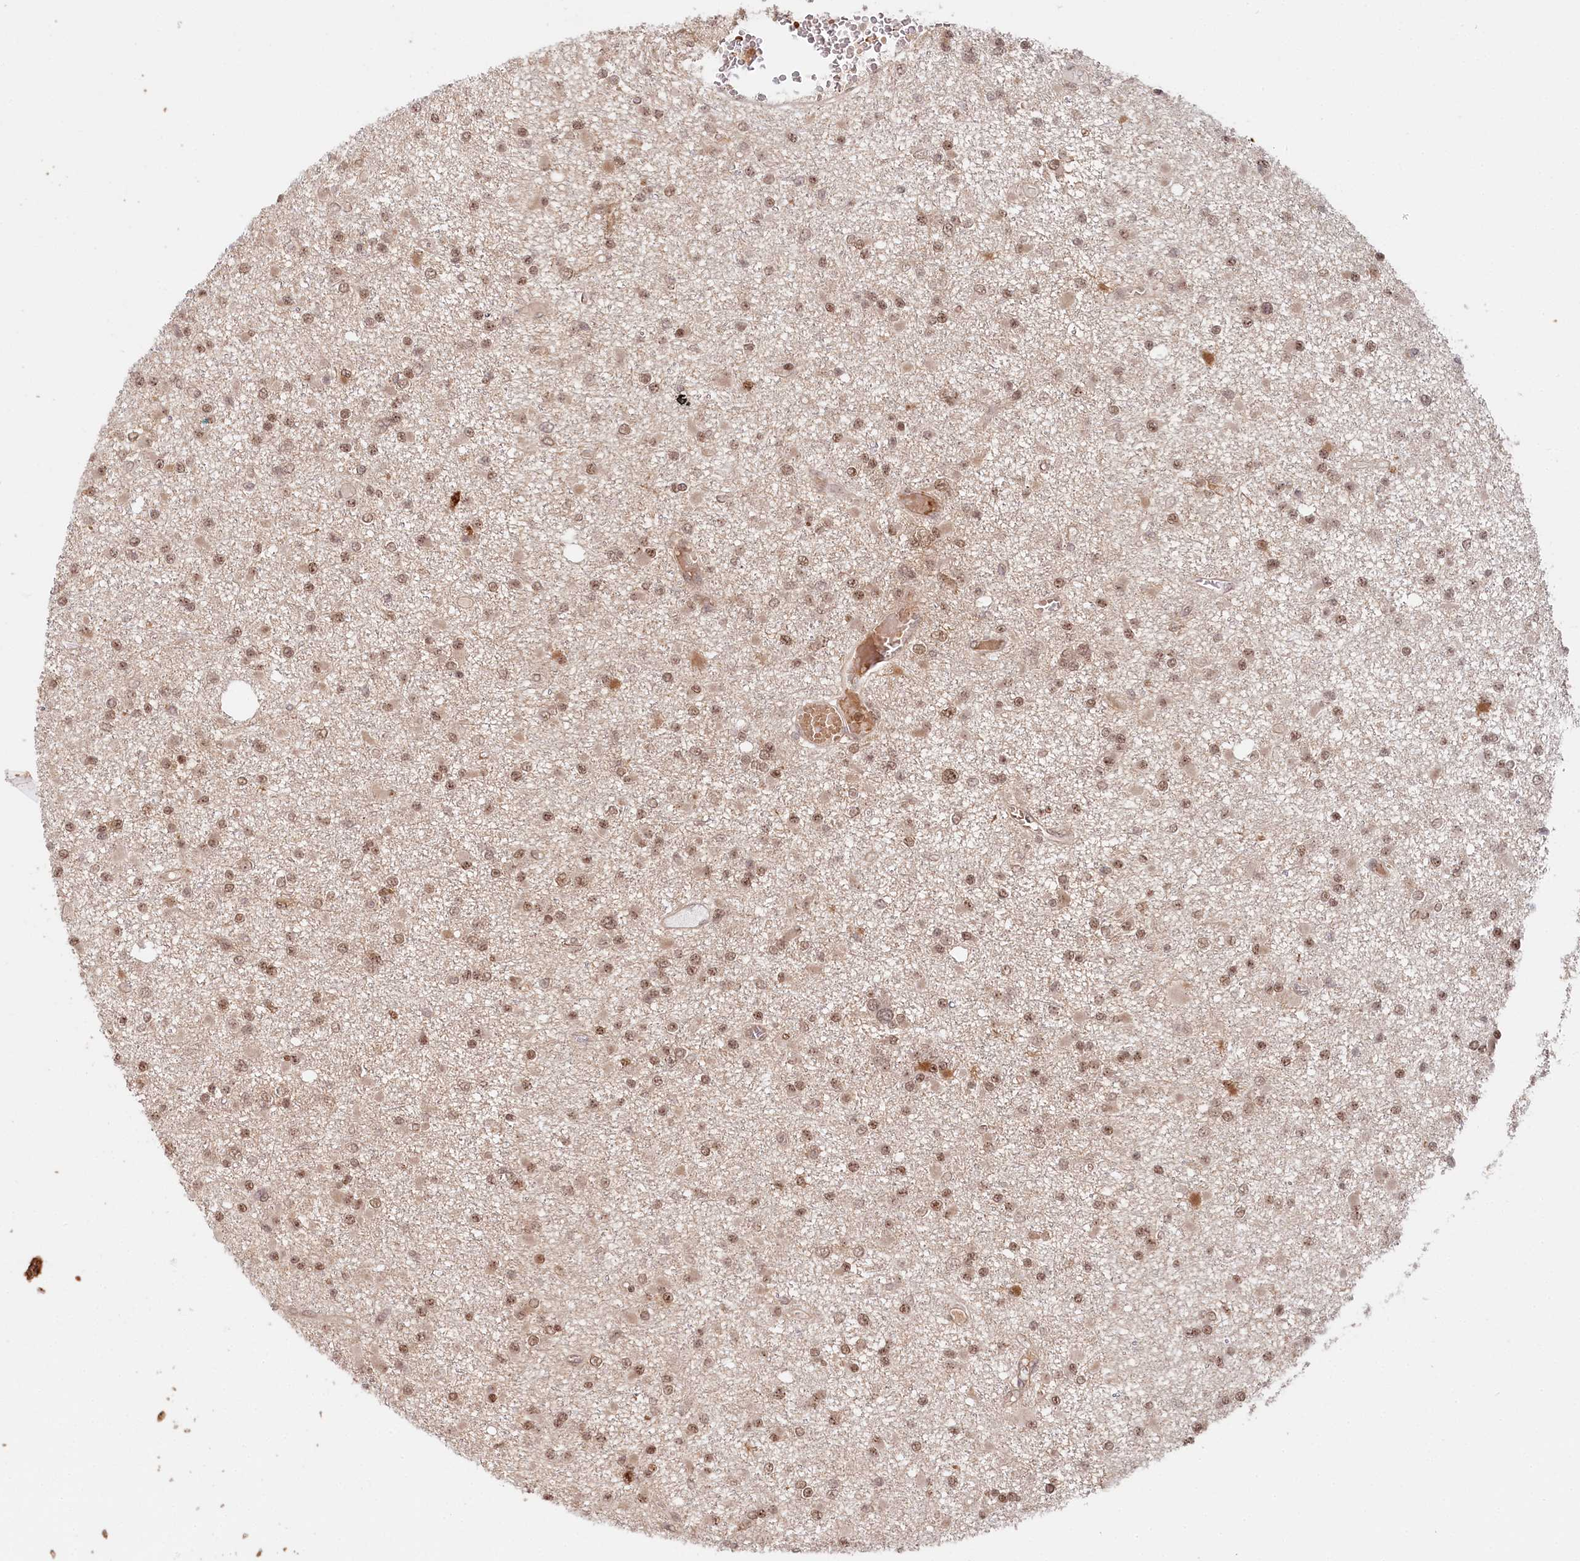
{"staining": {"intensity": "moderate", "quantity": ">75%", "location": "nuclear"}, "tissue": "glioma", "cell_type": "Tumor cells", "image_type": "cancer", "snomed": [{"axis": "morphology", "description": "Glioma, malignant, Low grade"}, {"axis": "topography", "description": "Brain"}], "caption": "Immunohistochemistry (IHC) histopathology image of neoplastic tissue: human low-grade glioma (malignant) stained using IHC exhibits medium levels of moderate protein expression localized specifically in the nuclear of tumor cells, appearing as a nuclear brown color.", "gene": "CCDC65", "patient": {"sex": "female", "age": 22}}